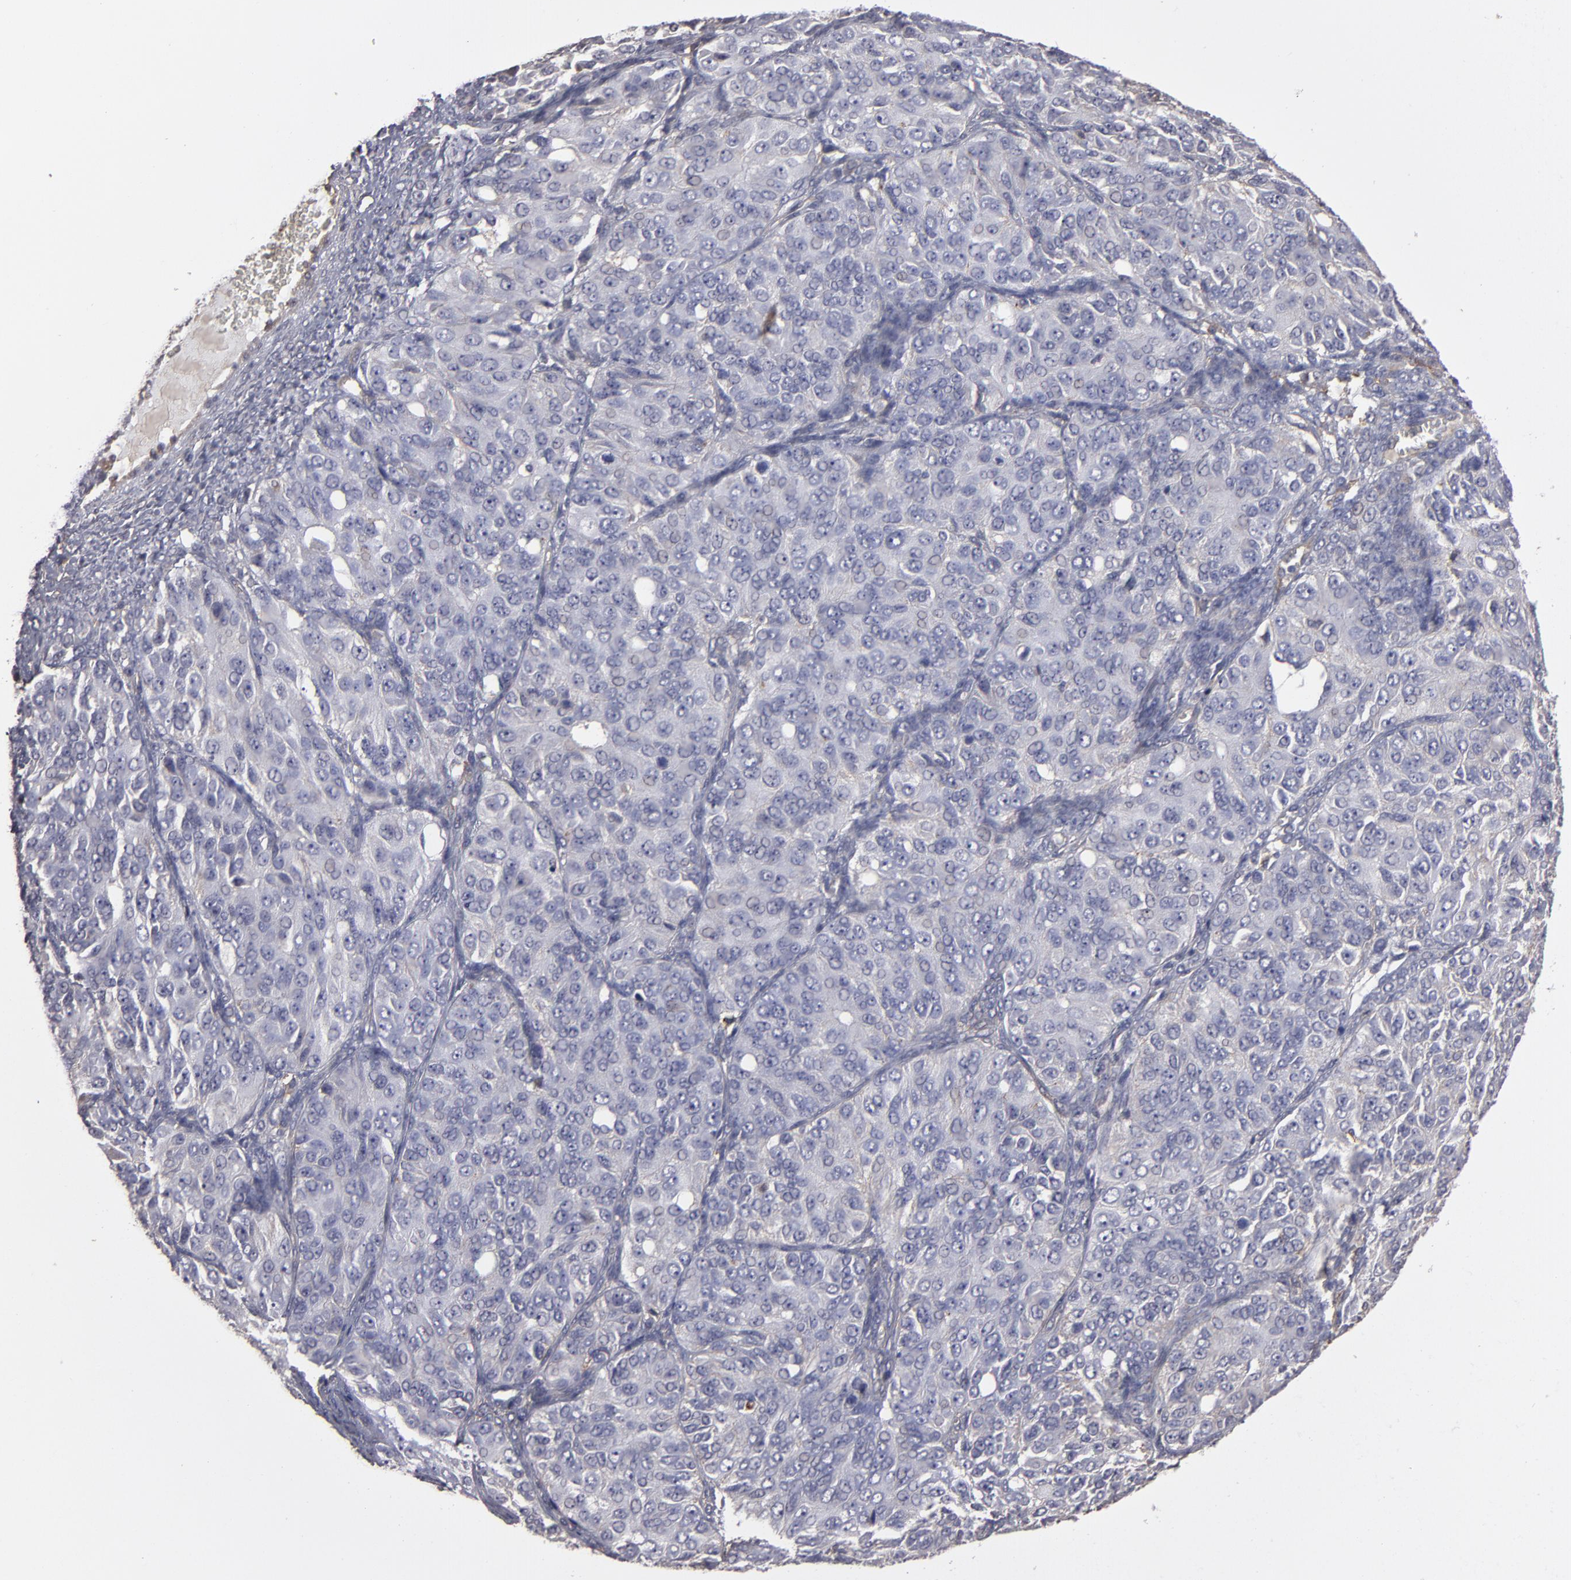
{"staining": {"intensity": "negative", "quantity": "none", "location": "none"}, "tissue": "ovarian cancer", "cell_type": "Tumor cells", "image_type": "cancer", "snomed": [{"axis": "morphology", "description": "Carcinoma, endometroid"}, {"axis": "topography", "description": "Ovary"}], "caption": "An immunohistochemistry image of ovarian cancer is shown. There is no staining in tumor cells of ovarian cancer.", "gene": "ITGB5", "patient": {"sex": "female", "age": 51}}